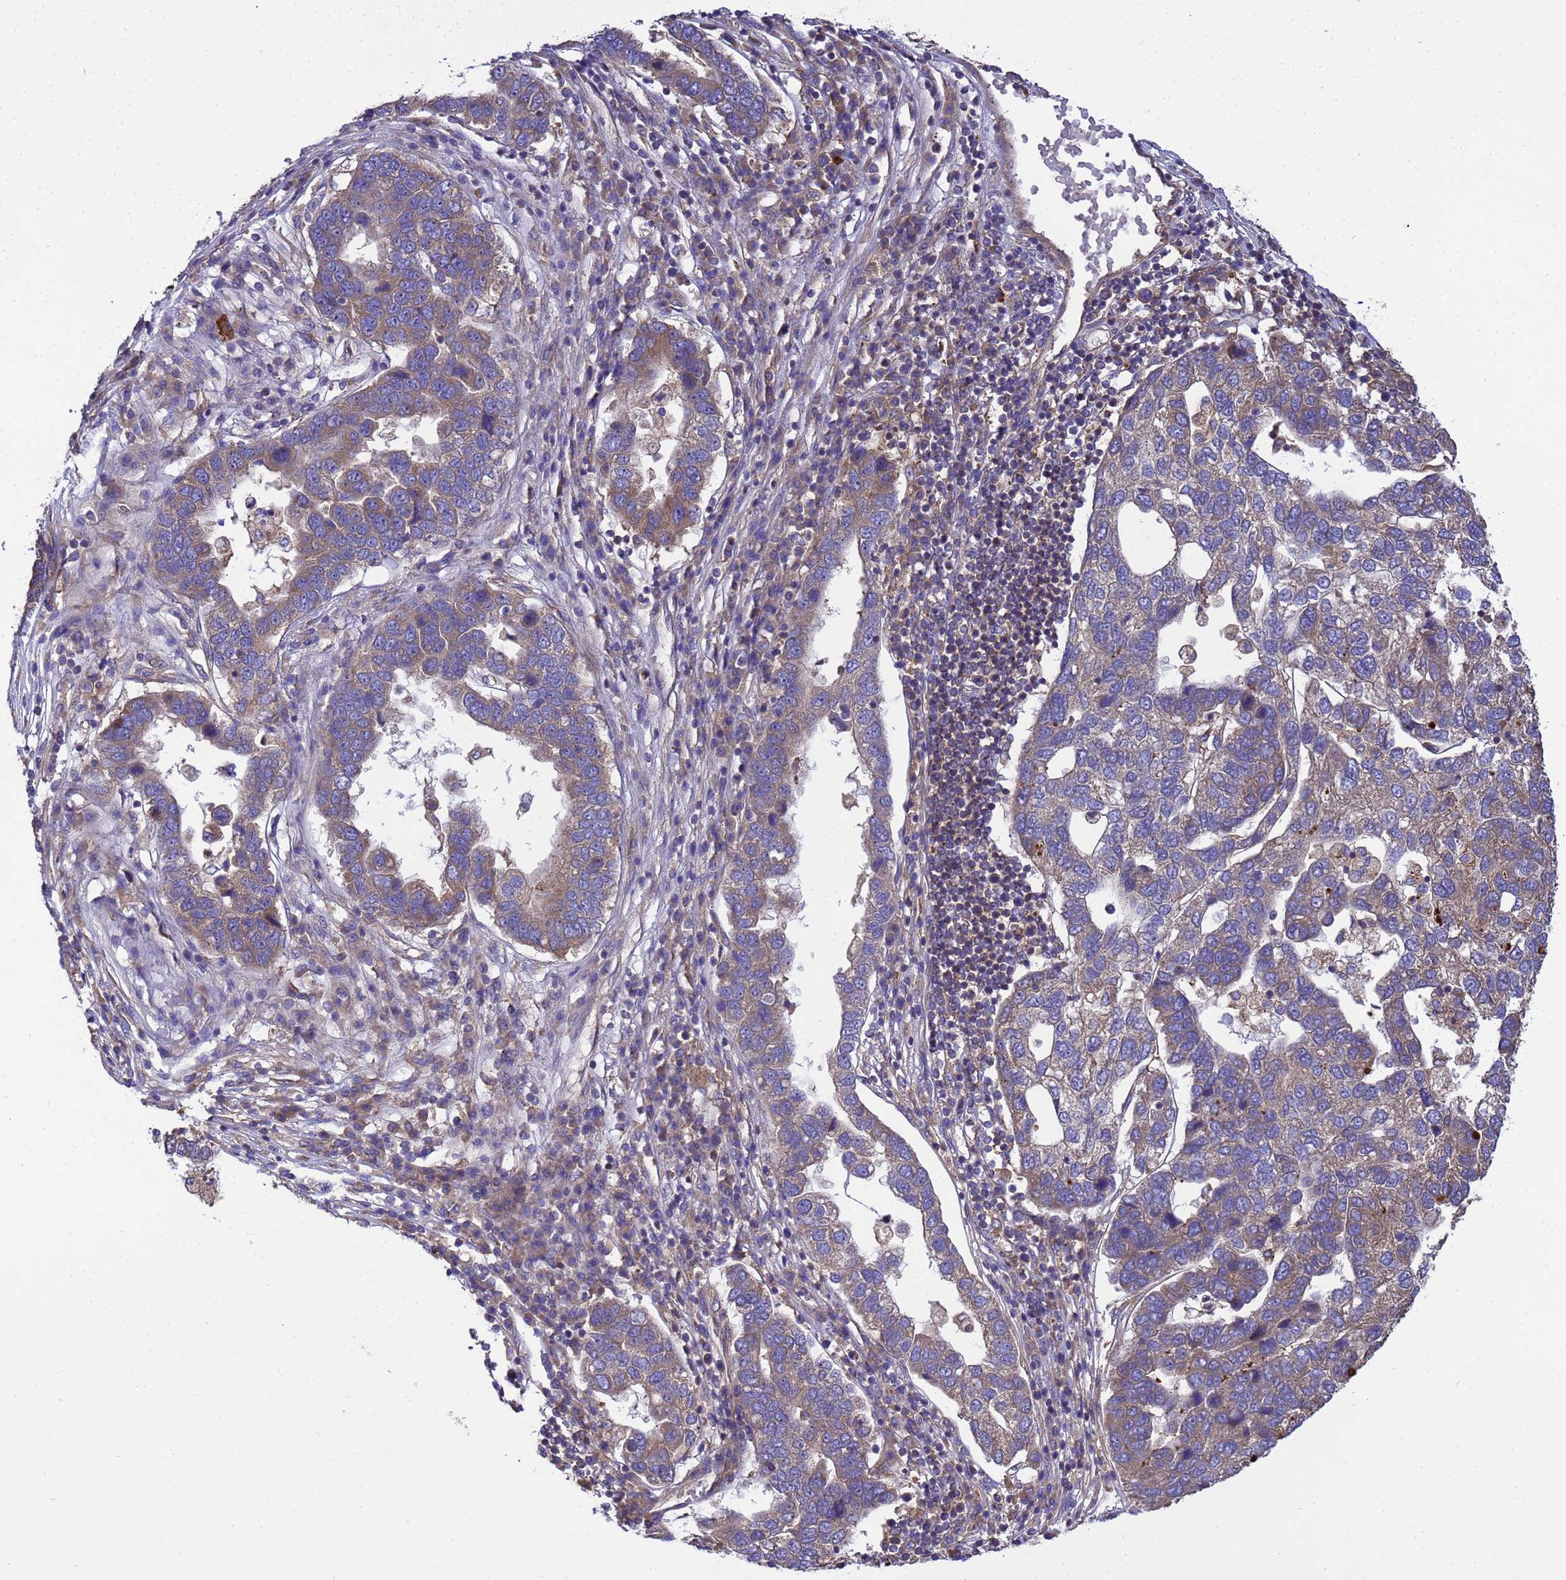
{"staining": {"intensity": "moderate", "quantity": "25%-75%", "location": "cytoplasmic/membranous"}, "tissue": "pancreatic cancer", "cell_type": "Tumor cells", "image_type": "cancer", "snomed": [{"axis": "morphology", "description": "Adenocarcinoma, NOS"}, {"axis": "topography", "description": "Pancreas"}], "caption": "The immunohistochemical stain shows moderate cytoplasmic/membranous positivity in tumor cells of adenocarcinoma (pancreatic) tissue. The protein is shown in brown color, while the nuclei are stained blue.", "gene": "BECN1", "patient": {"sex": "female", "age": 61}}